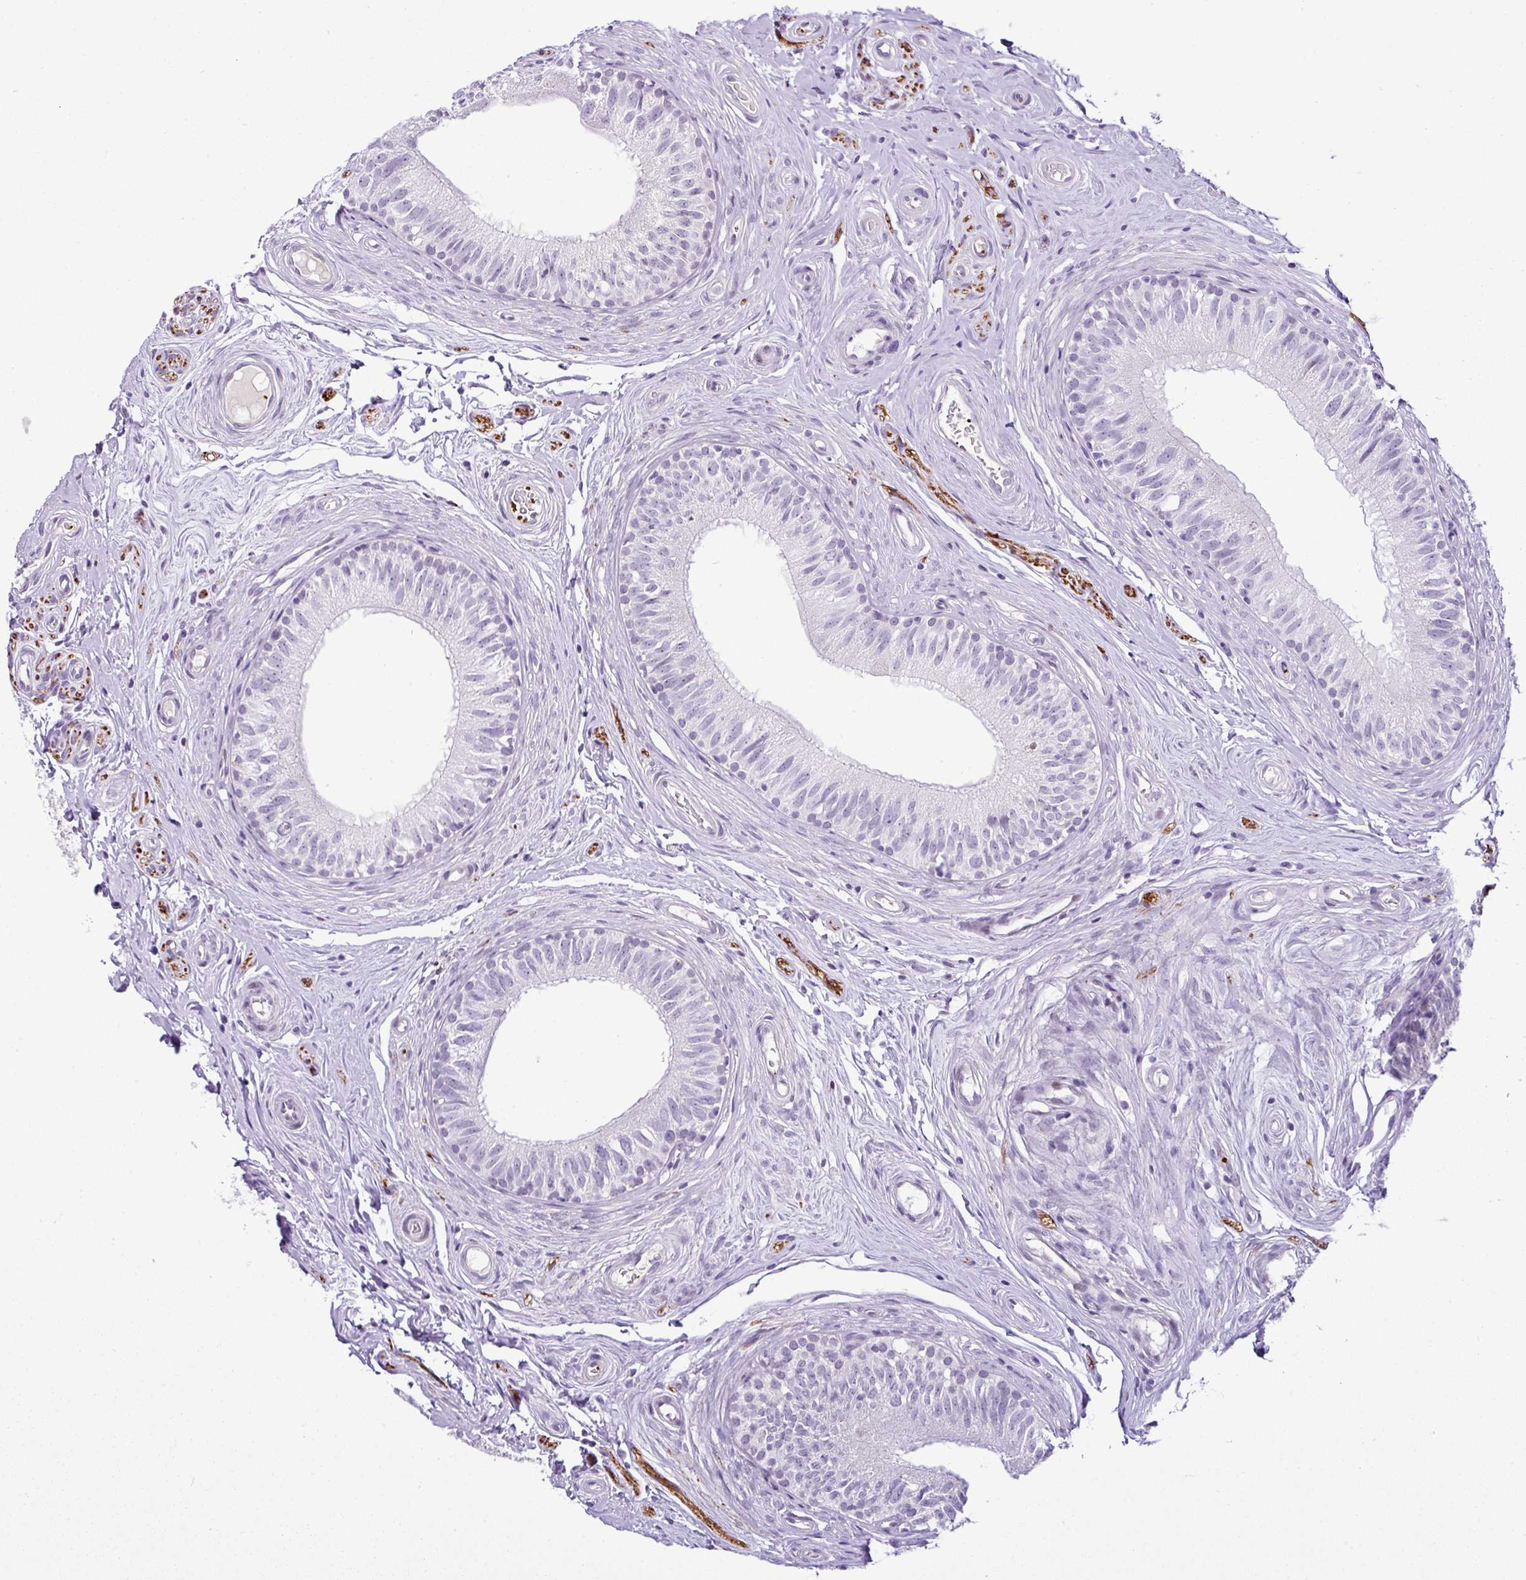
{"staining": {"intensity": "negative", "quantity": "none", "location": "none"}, "tissue": "epididymis", "cell_type": "Glandular cells", "image_type": "normal", "snomed": [{"axis": "morphology", "description": "Normal tissue, NOS"}, {"axis": "morphology", "description": "Seminoma, NOS"}, {"axis": "topography", "description": "Testis"}, {"axis": "topography", "description": "Epididymis"}], "caption": "IHC of unremarkable epididymis displays no positivity in glandular cells. (DAB (3,3'-diaminobenzidine) IHC with hematoxylin counter stain).", "gene": "CMTM5", "patient": {"sex": "male", "age": 45}}